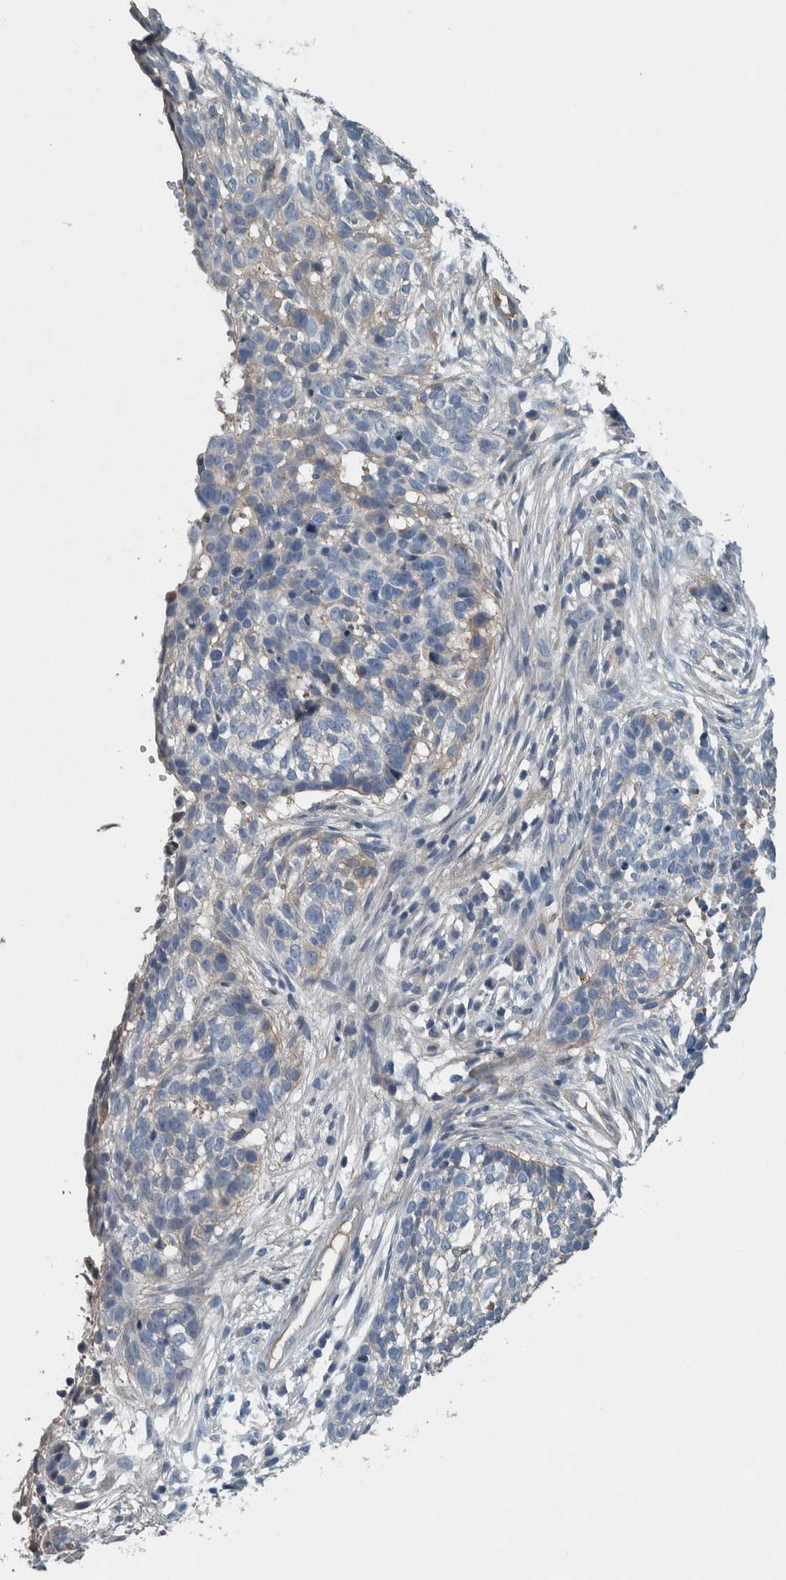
{"staining": {"intensity": "negative", "quantity": "none", "location": "none"}, "tissue": "skin cancer", "cell_type": "Tumor cells", "image_type": "cancer", "snomed": [{"axis": "morphology", "description": "Basal cell carcinoma"}, {"axis": "topography", "description": "Skin"}], "caption": "This is an immunohistochemistry (IHC) image of basal cell carcinoma (skin). There is no positivity in tumor cells.", "gene": "SERPINC1", "patient": {"sex": "male", "age": 85}}